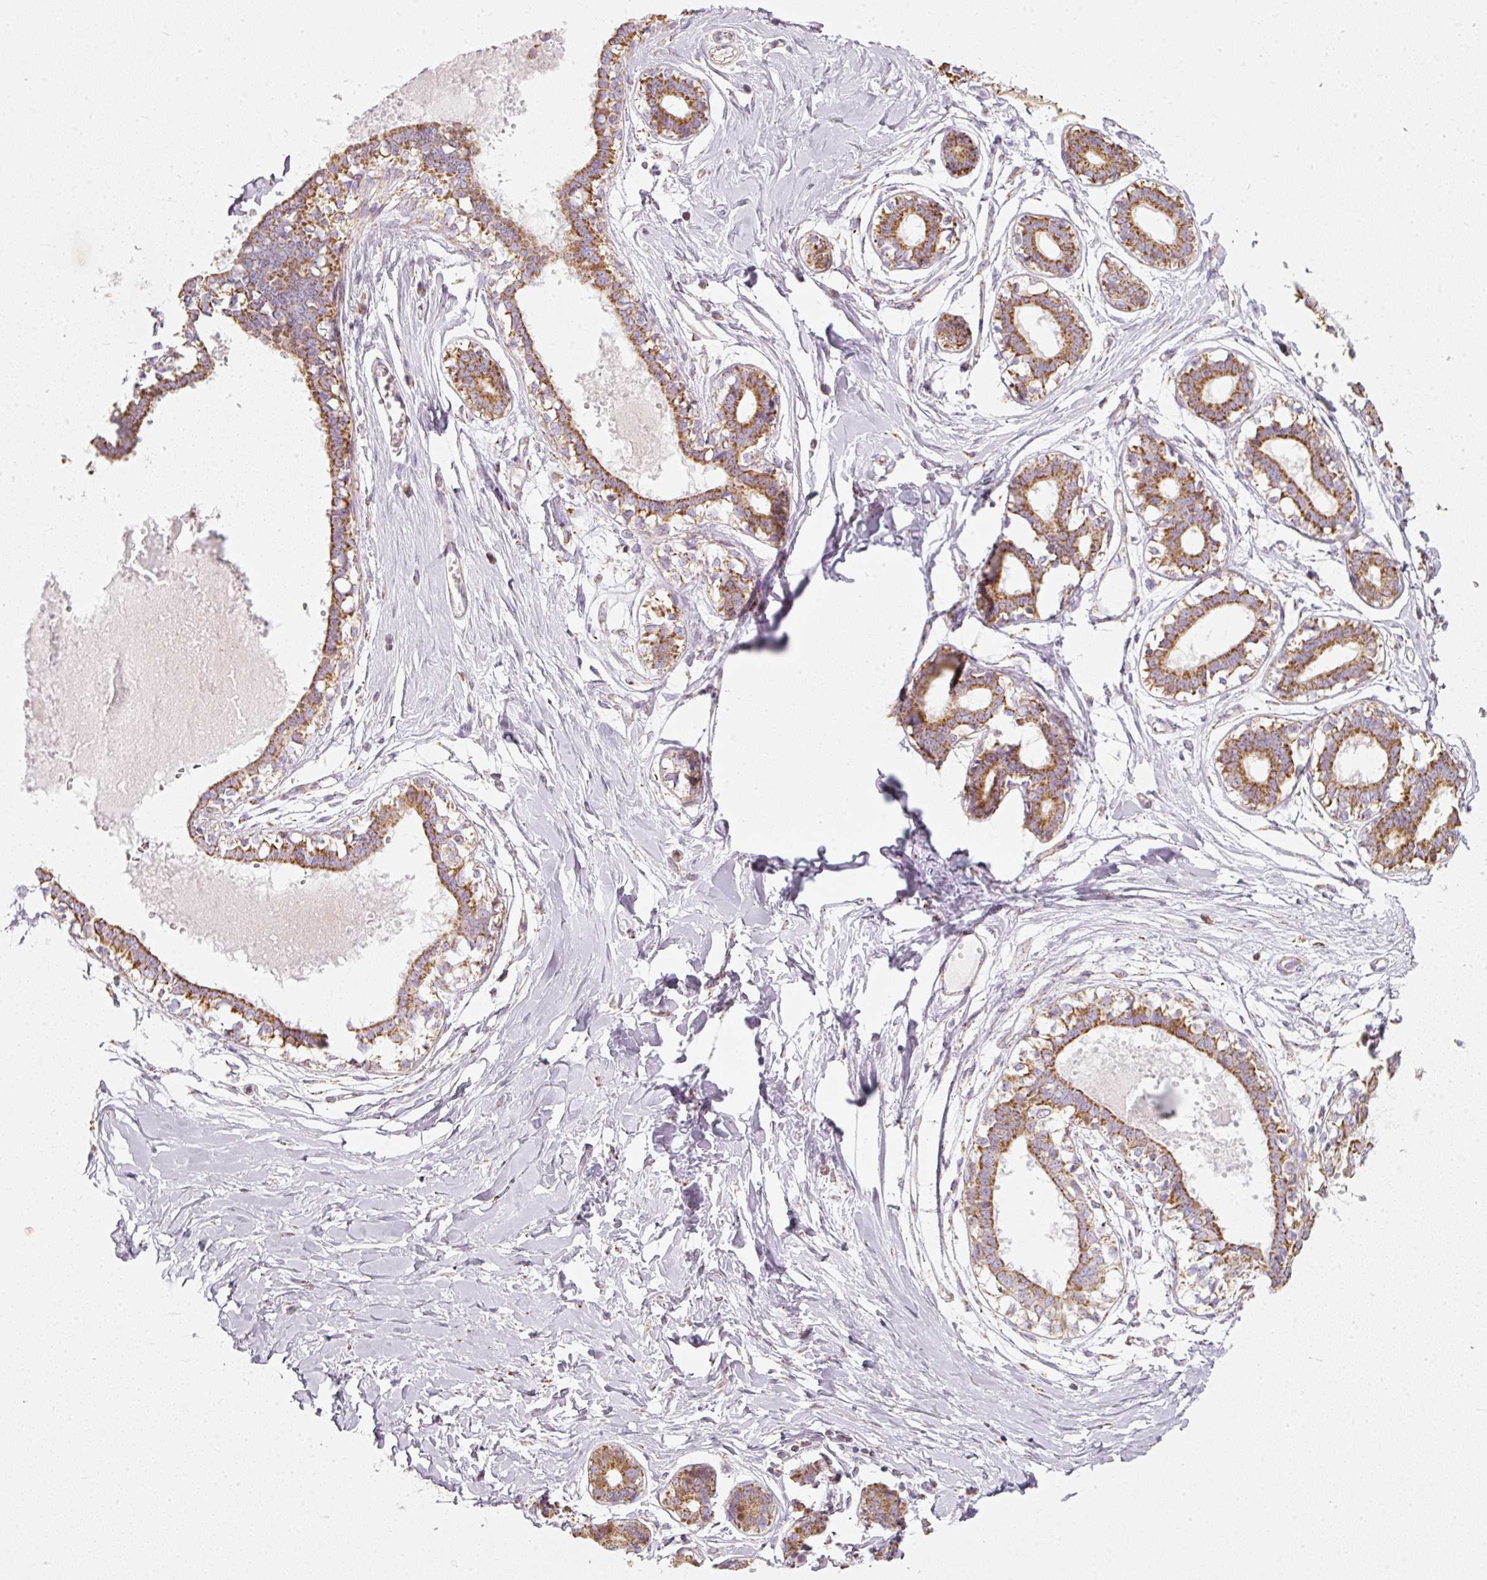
{"staining": {"intensity": "negative", "quantity": "none", "location": "none"}, "tissue": "breast", "cell_type": "Adipocytes", "image_type": "normal", "snomed": [{"axis": "morphology", "description": "Normal tissue, NOS"}, {"axis": "topography", "description": "Breast"}], "caption": "Protein analysis of normal breast reveals no significant expression in adipocytes.", "gene": "DUT", "patient": {"sex": "female", "age": 45}}